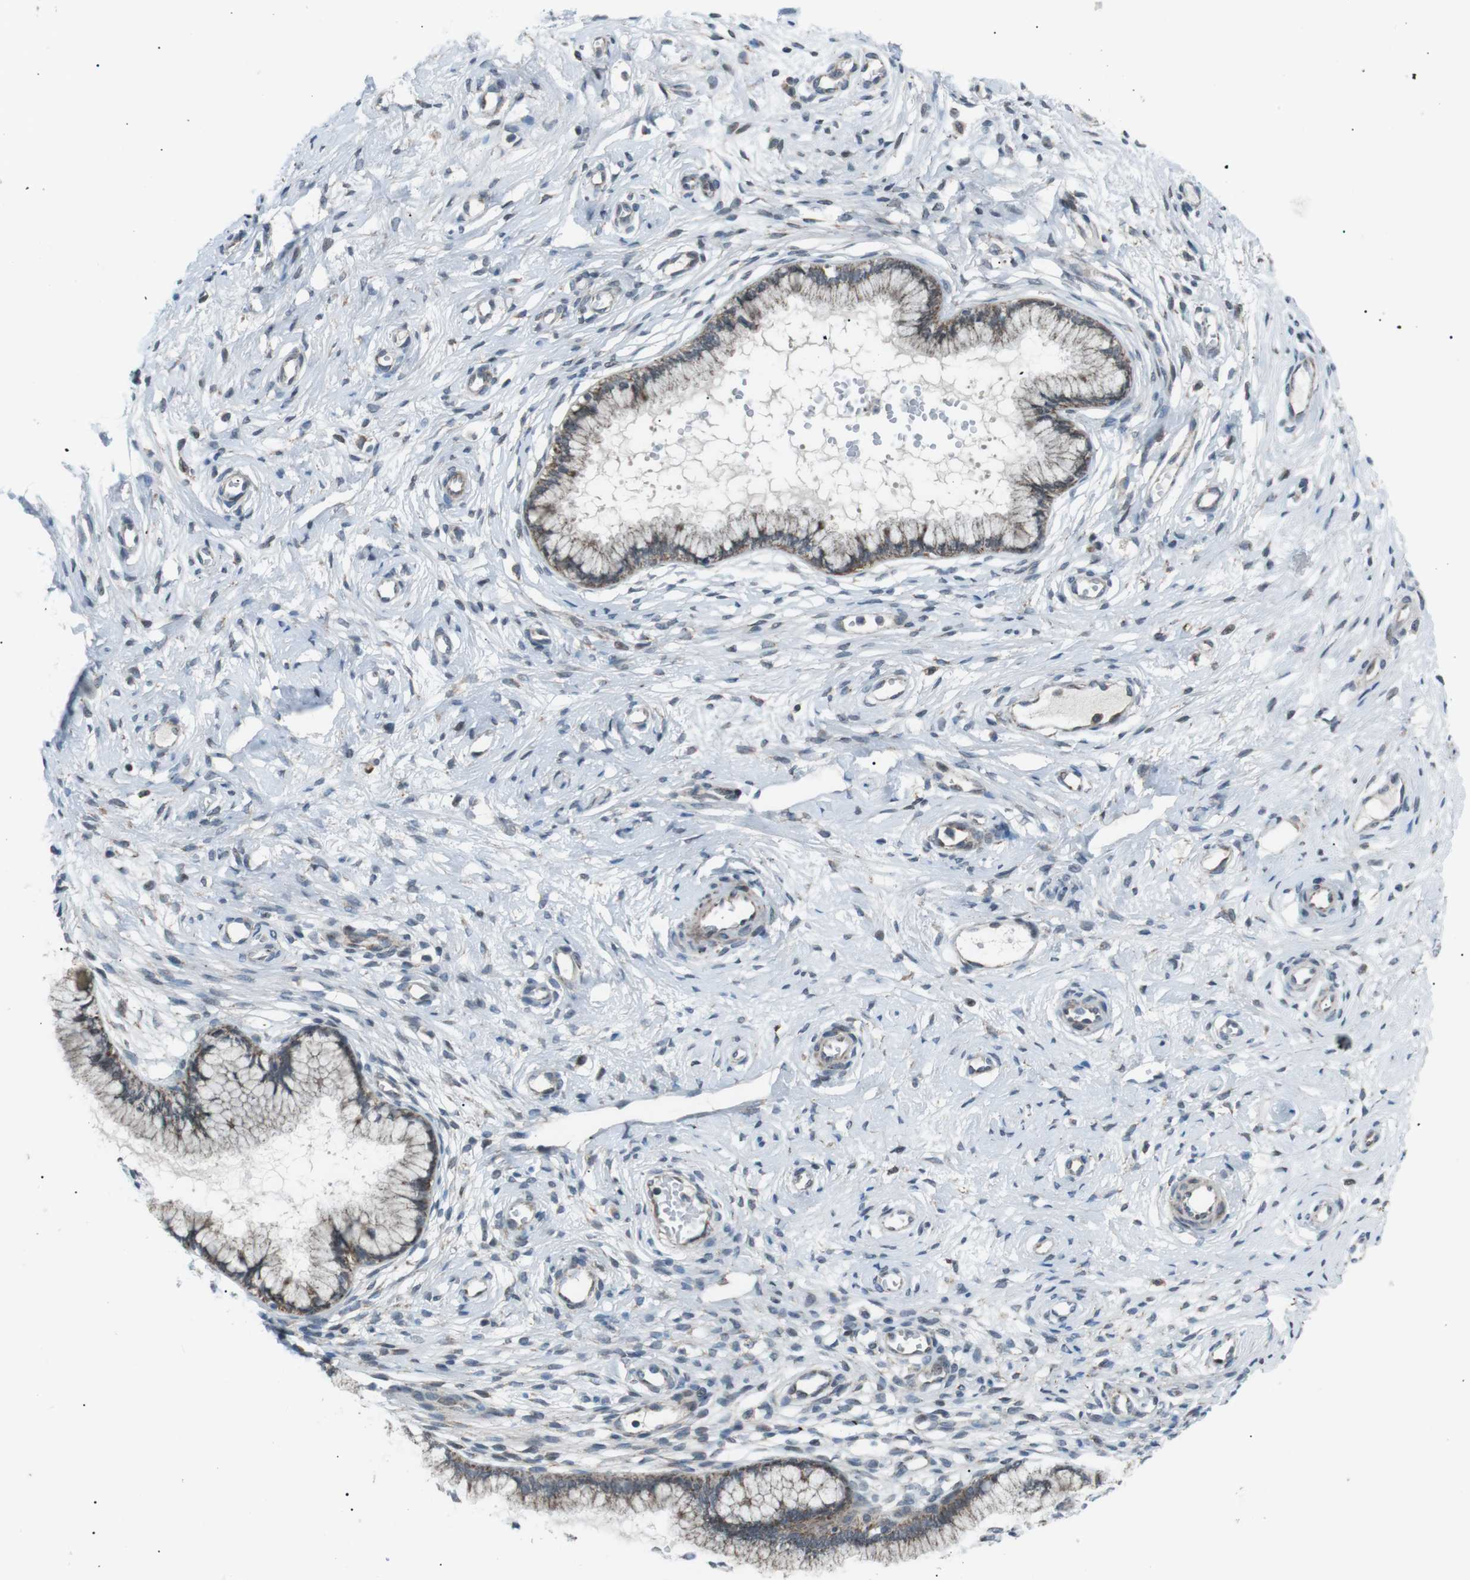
{"staining": {"intensity": "moderate", "quantity": ">75%", "location": "cytoplasmic/membranous"}, "tissue": "cervix", "cell_type": "Glandular cells", "image_type": "normal", "snomed": [{"axis": "morphology", "description": "Normal tissue, NOS"}, {"axis": "topography", "description": "Cervix"}], "caption": "Moderate cytoplasmic/membranous protein positivity is present in approximately >75% of glandular cells in cervix.", "gene": "ARID5B", "patient": {"sex": "female", "age": 65}}